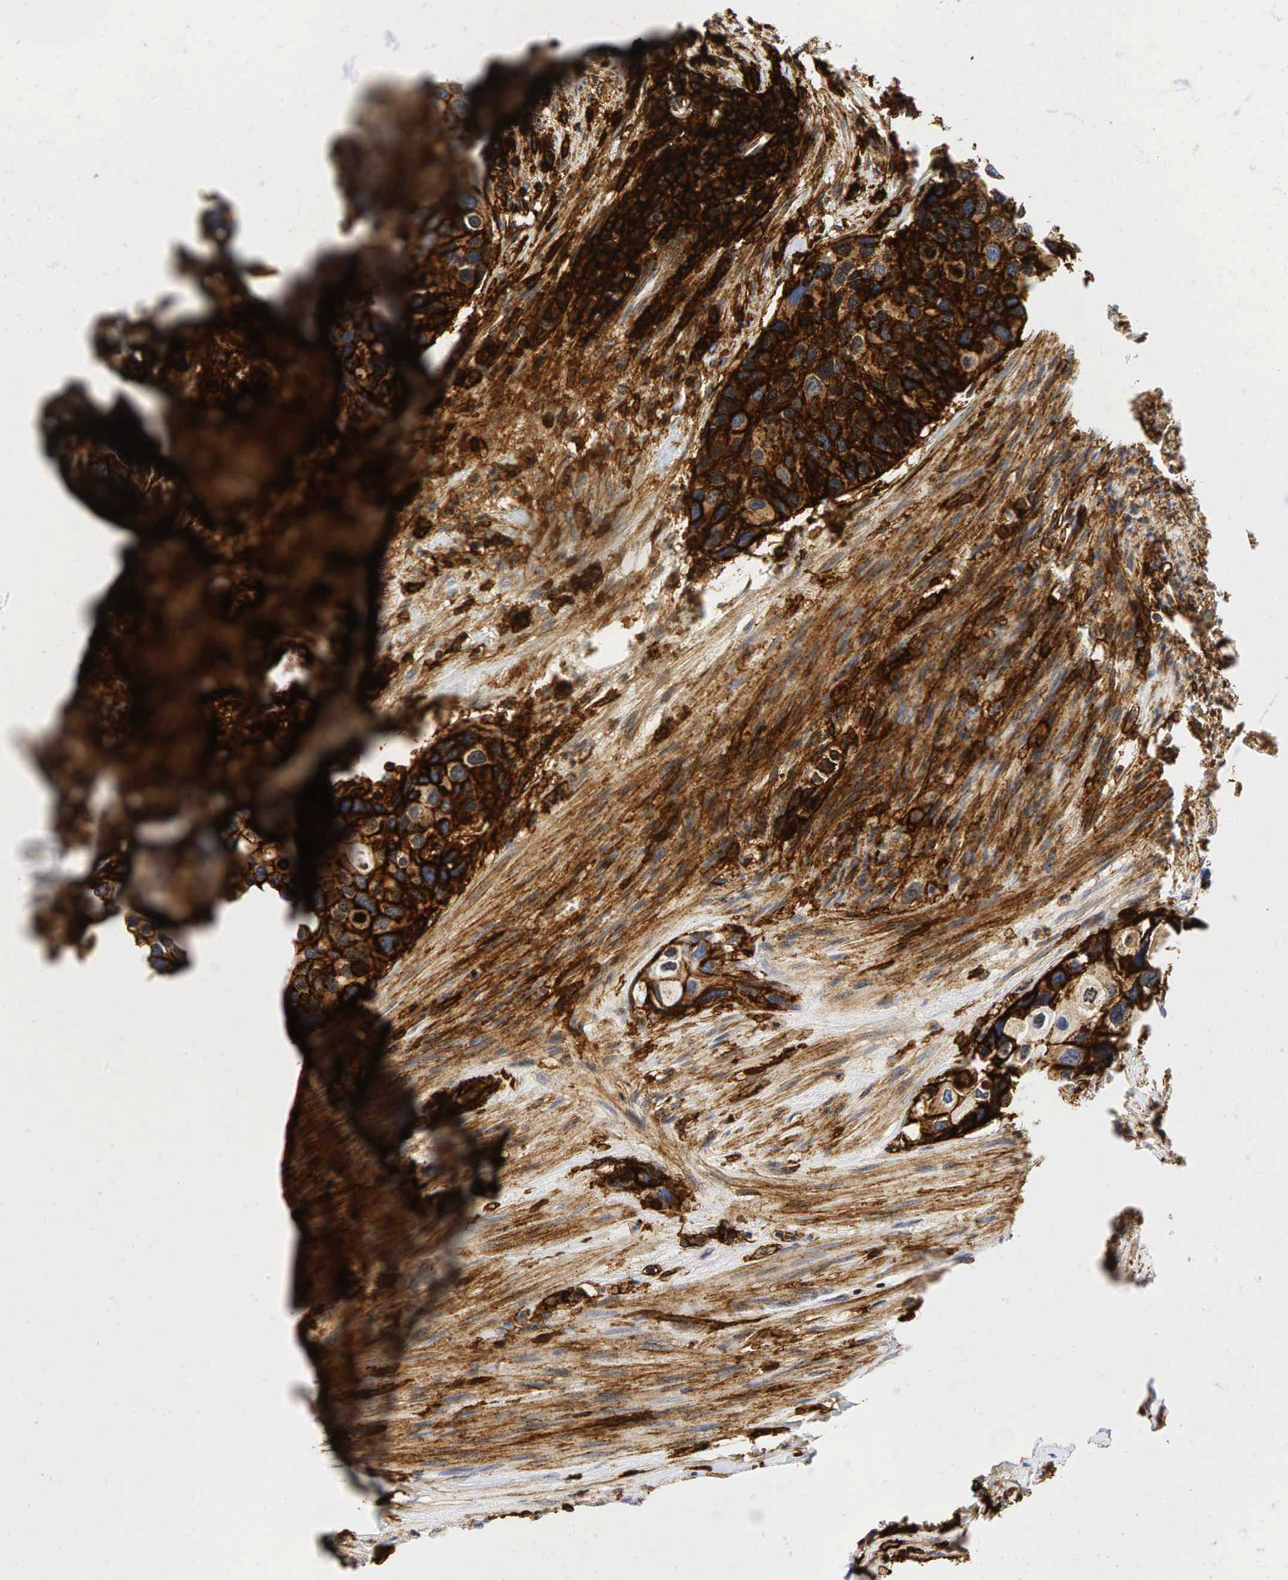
{"staining": {"intensity": "strong", "quantity": ">75%", "location": "cytoplasmic/membranous"}, "tissue": "urothelial cancer", "cell_type": "Tumor cells", "image_type": "cancer", "snomed": [{"axis": "morphology", "description": "Urothelial carcinoma, High grade"}, {"axis": "topography", "description": "Urinary bladder"}], "caption": "The image demonstrates immunohistochemical staining of high-grade urothelial carcinoma. There is strong cytoplasmic/membranous positivity is appreciated in about >75% of tumor cells.", "gene": "CD44", "patient": {"sex": "male", "age": 66}}